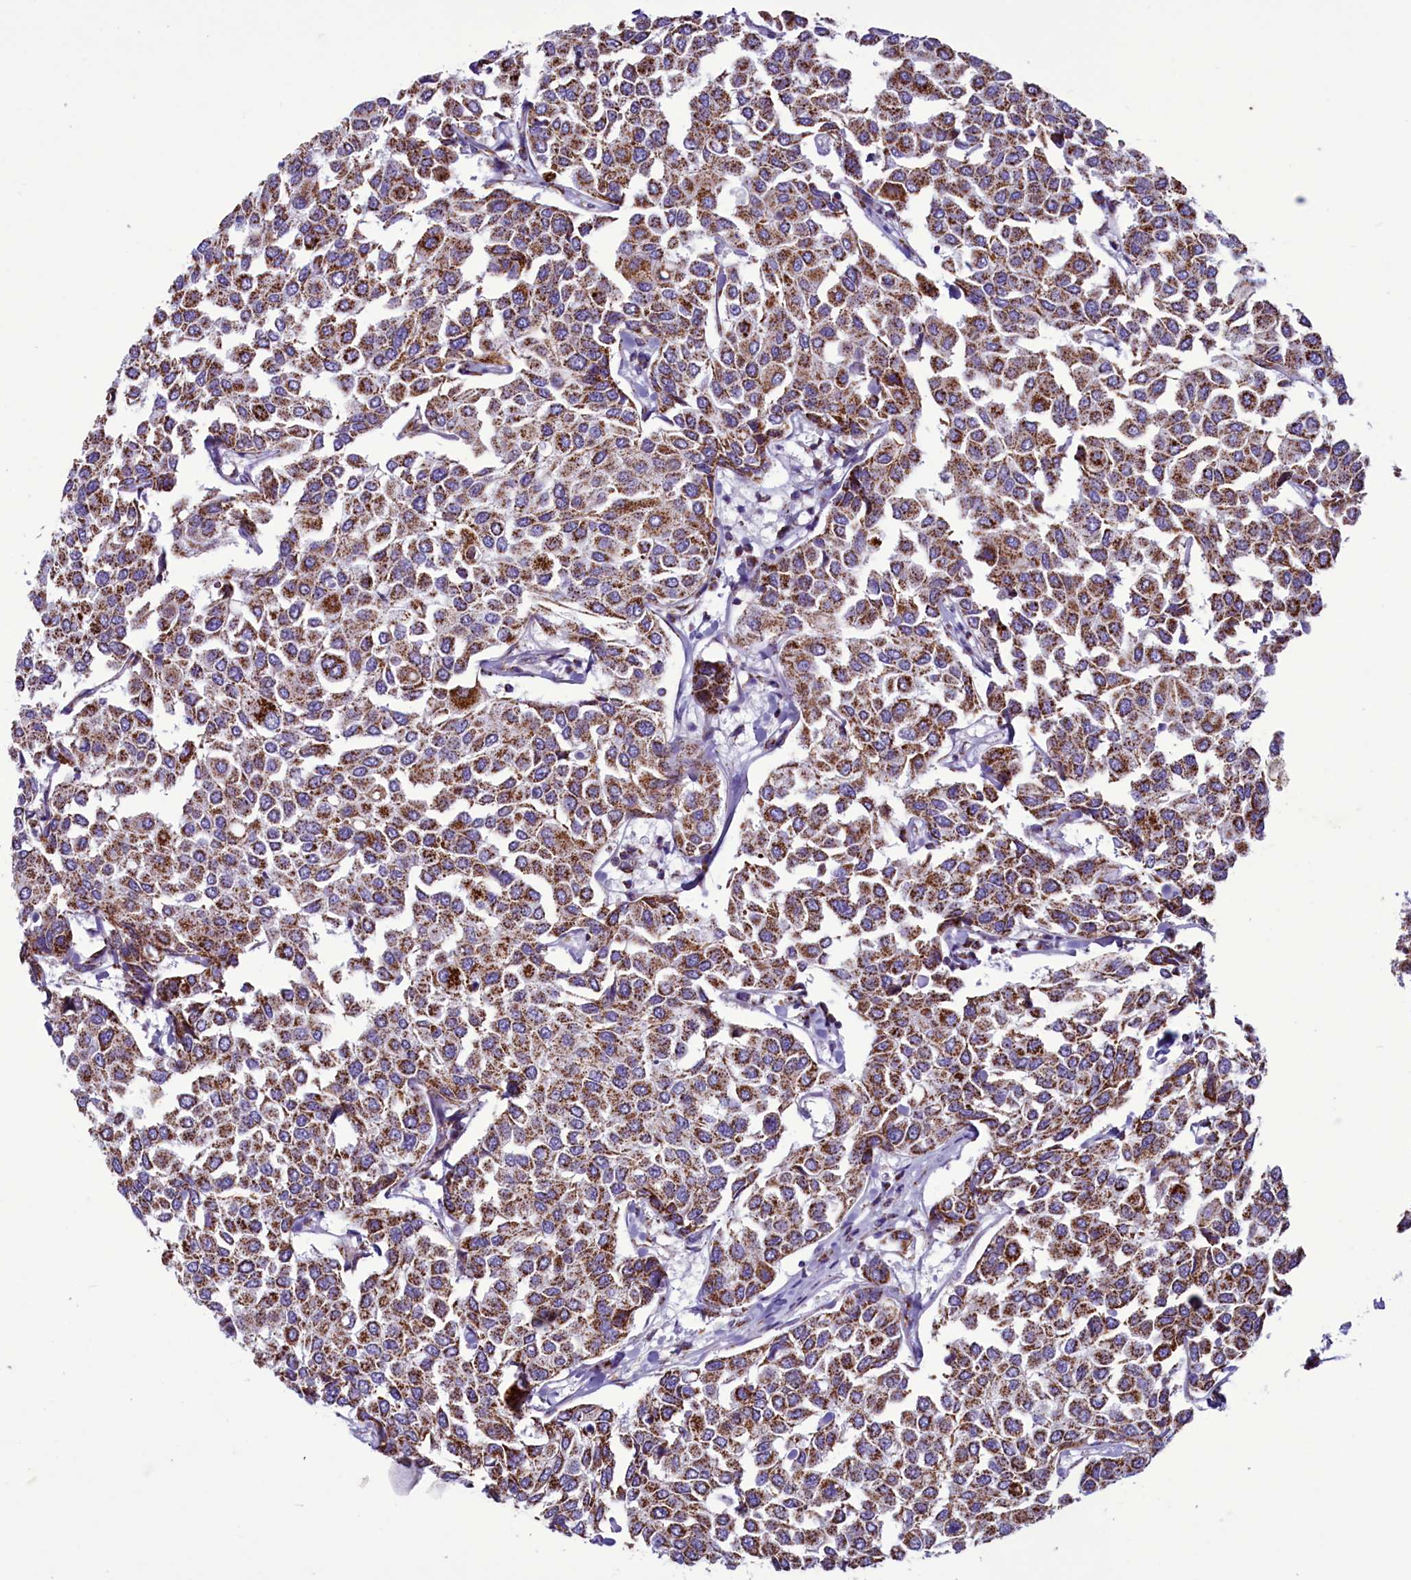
{"staining": {"intensity": "strong", "quantity": ">75%", "location": "cytoplasmic/membranous"}, "tissue": "breast cancer", "cell_type": "Tumor cells", "image_type": "cancer", "snomed": [{"axis": "morphology", "description": "Duct carcinoma"}, {"axis": "topography", "description": "Breast"}], "caption": "A brown stain shows strong cytoplasmic/membranous staining of a protein in breast invasive ductal carcinoma tumor cells.", "gene": "ICA1L", "patient": {"sex": "female", "age": 55}}